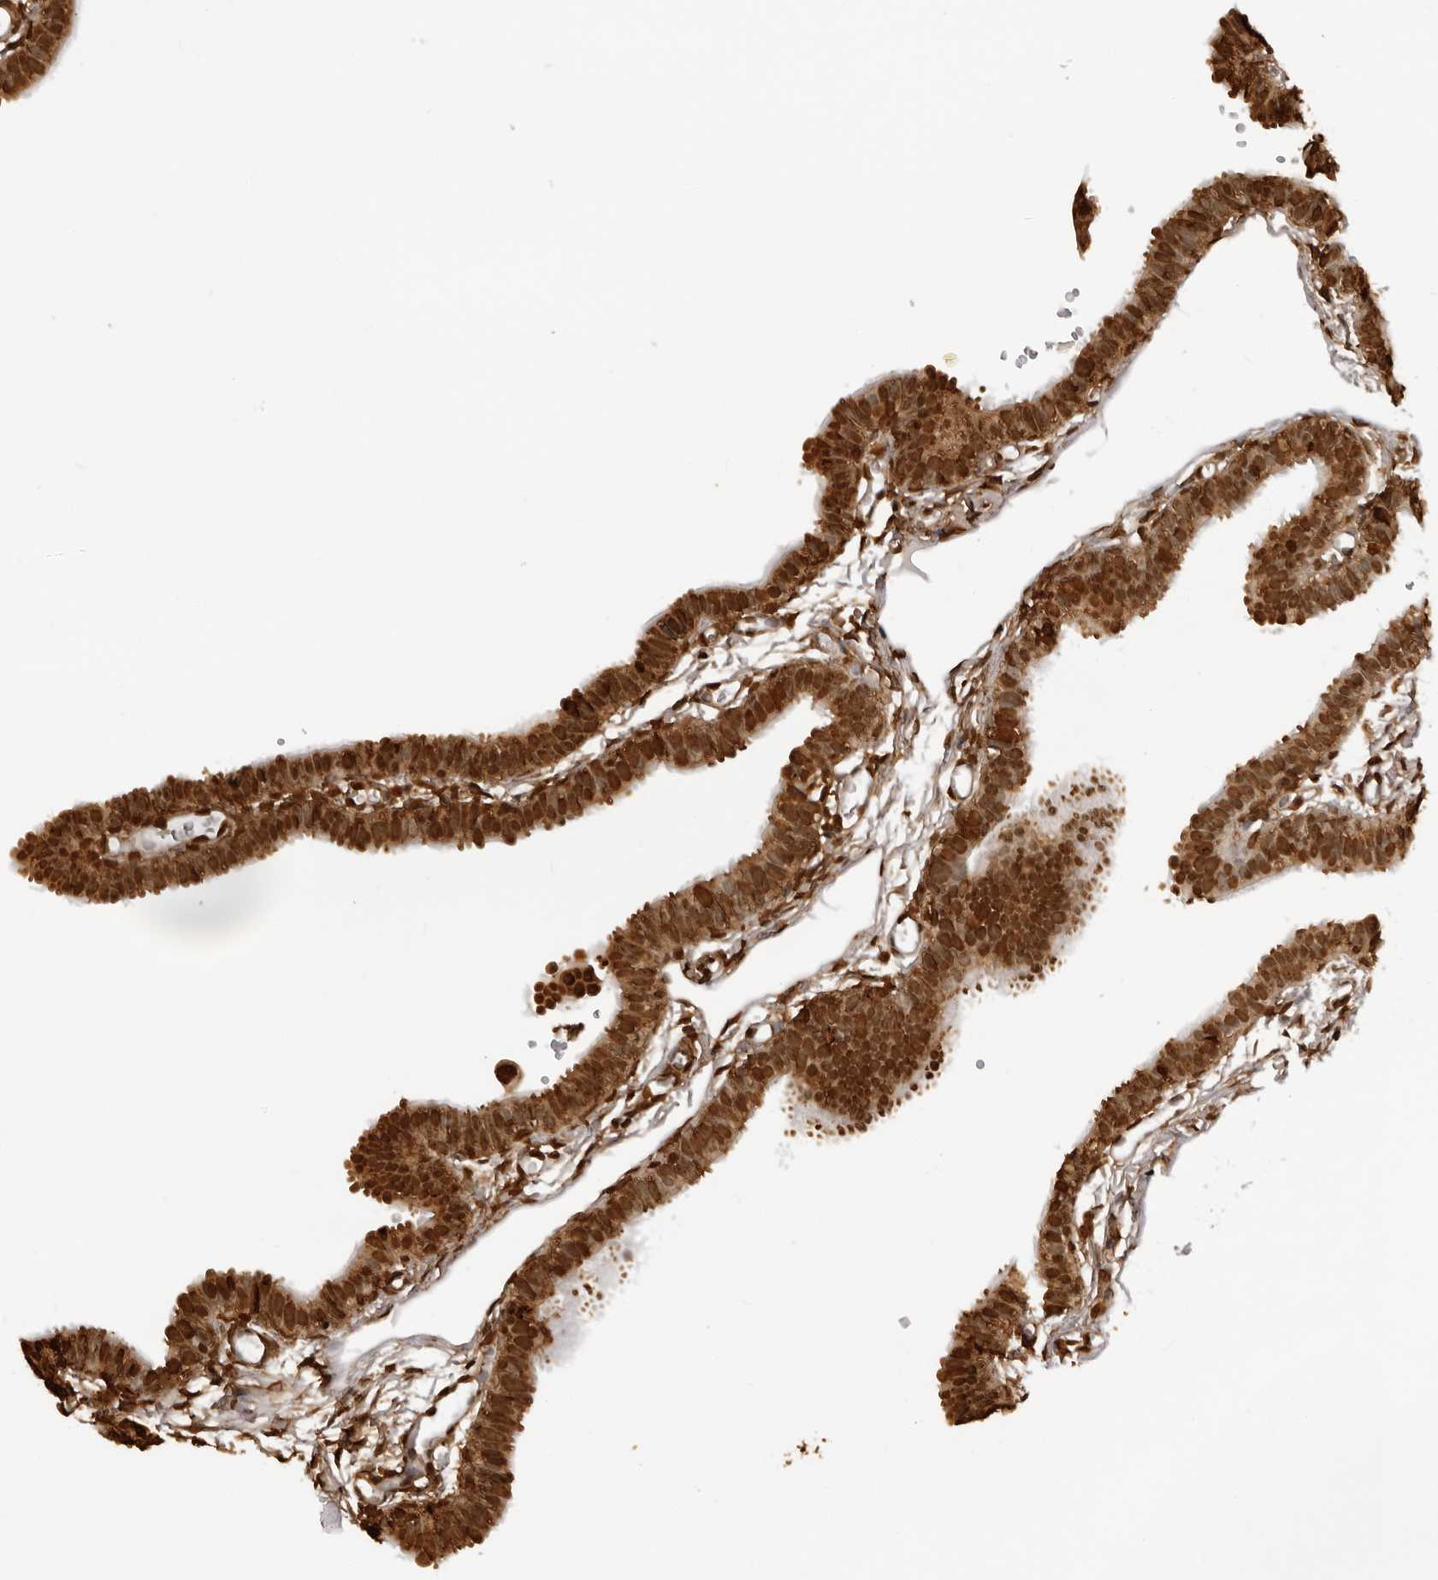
{"staining": {"intensity": "strong", "quantity": ">75%", "location": "cytoplasmic/membranous,nuclear"}, "tissue": "fallopian tube", "cell_type": "Glandular cells", "image_type": "normal", "snomed": [{"axis": "morphology", "description": "Normal tissue, NOS"}, {"axis": "topography", "description": "Fallopian tube"}, {"axis": "topography", "description": "Placenta"}], "caption": "High-magnification brightfield microscopy of normal fallopian tube stained with DAB (brown) and counterstained with hematoxylin (blue). glandular cells exhibit strong cytoplasmic/membranous,nuclear staining is identified in approximately>75% of cells.", "gene": "ZFP91", "patient": {"sex": "female", "age": 34}}